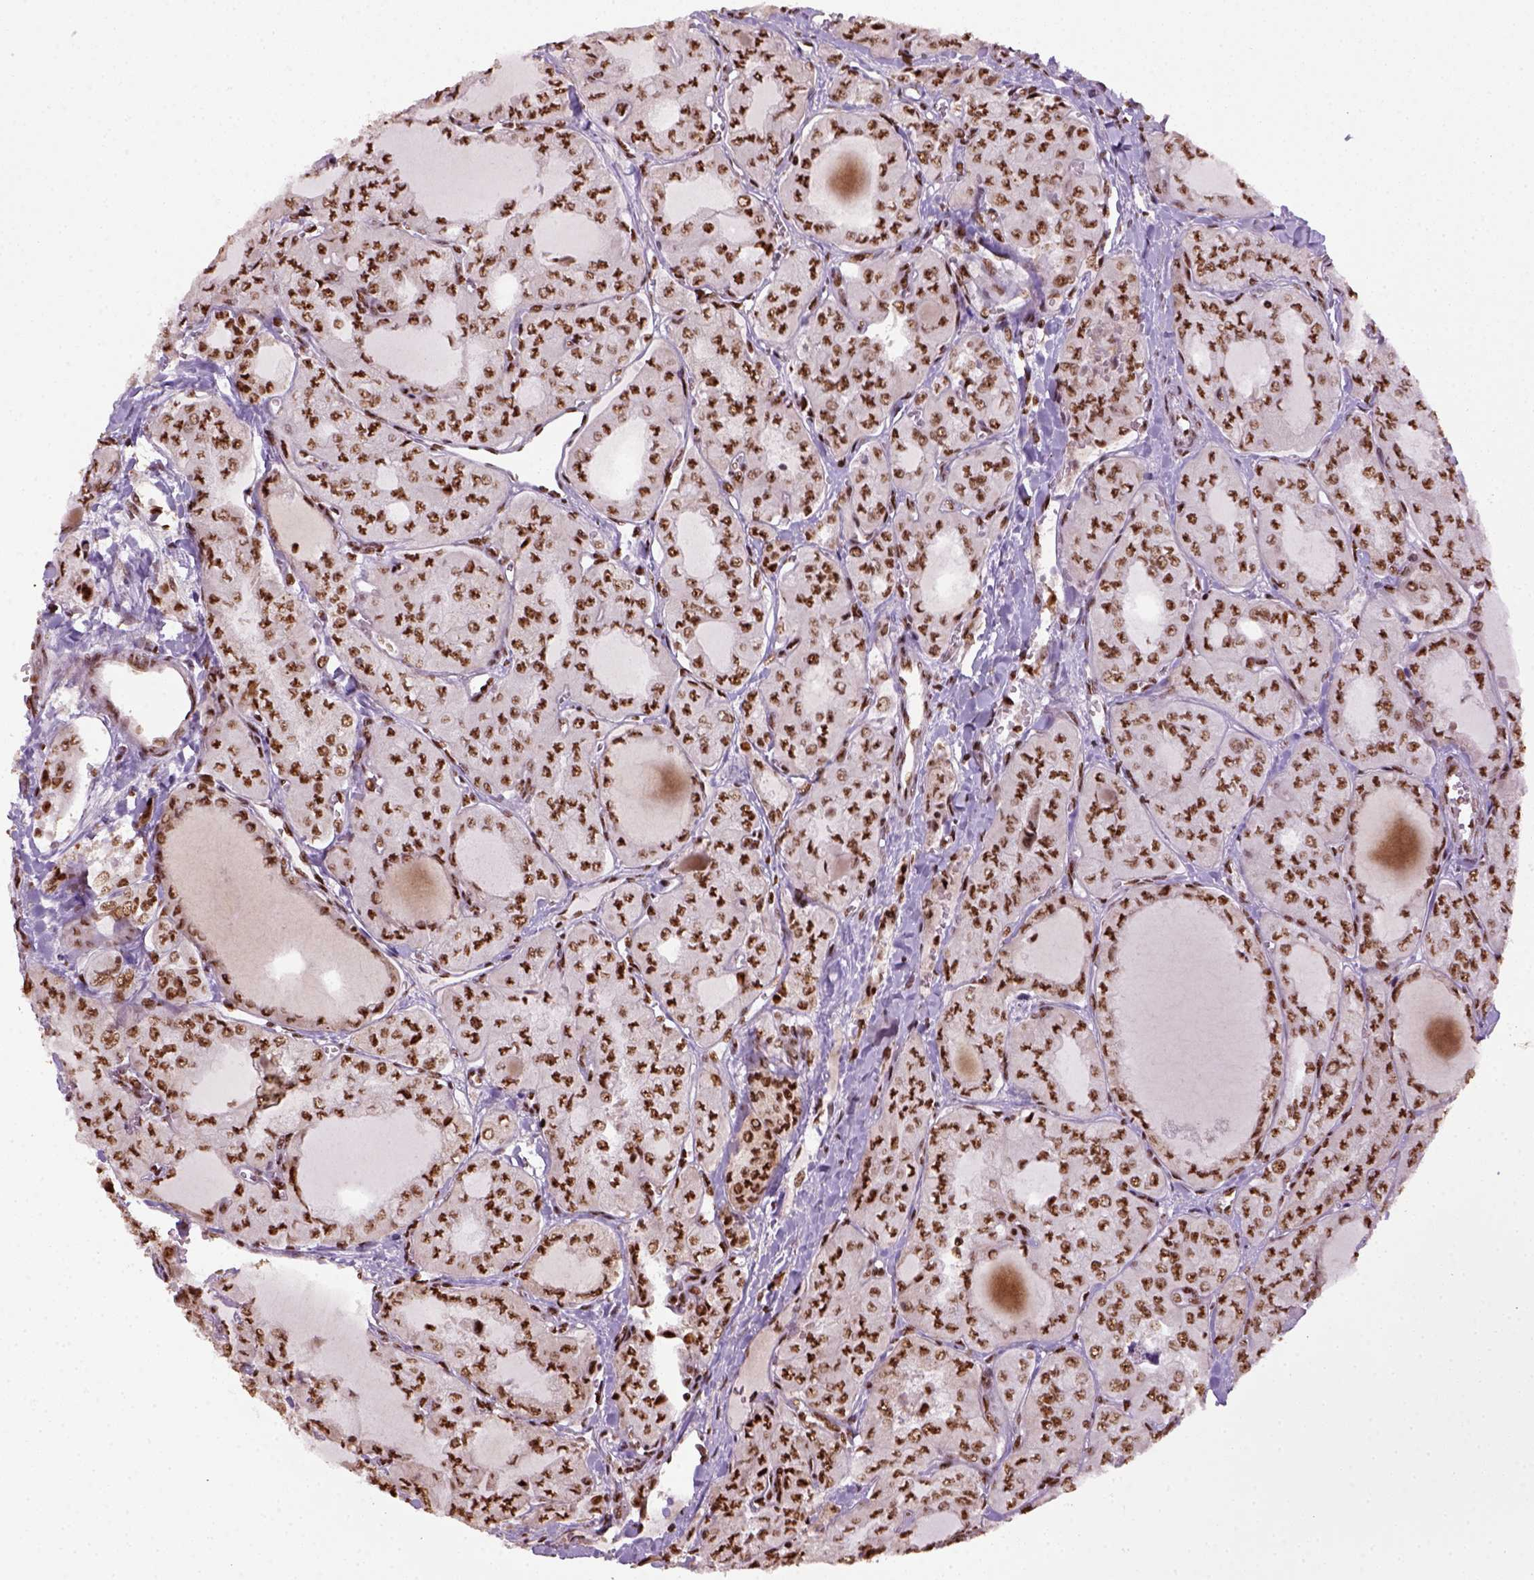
{"staining": {"intensity": "strong", "quantity": ">75%", "location": "nuclear"}, "tissue": "thyroid cancer", "cell_type": "Tumor cells", "image_type": "cancer", "snomed": [{"axis": "morphology", "description": "Papillary adenocarcinoma, NOS"}, {"axis": "topography", "description": "Thyroid gland"}], "caption": "This micrograph demonstrates immunohistochemistry staining of thyroid cancer (papillary adenocarcinoma), with high strong nuclear positivity in approximately >75% of tumor cells.", "gene": "CCAR1", "patient": {"sex": "male", "age": 20}}